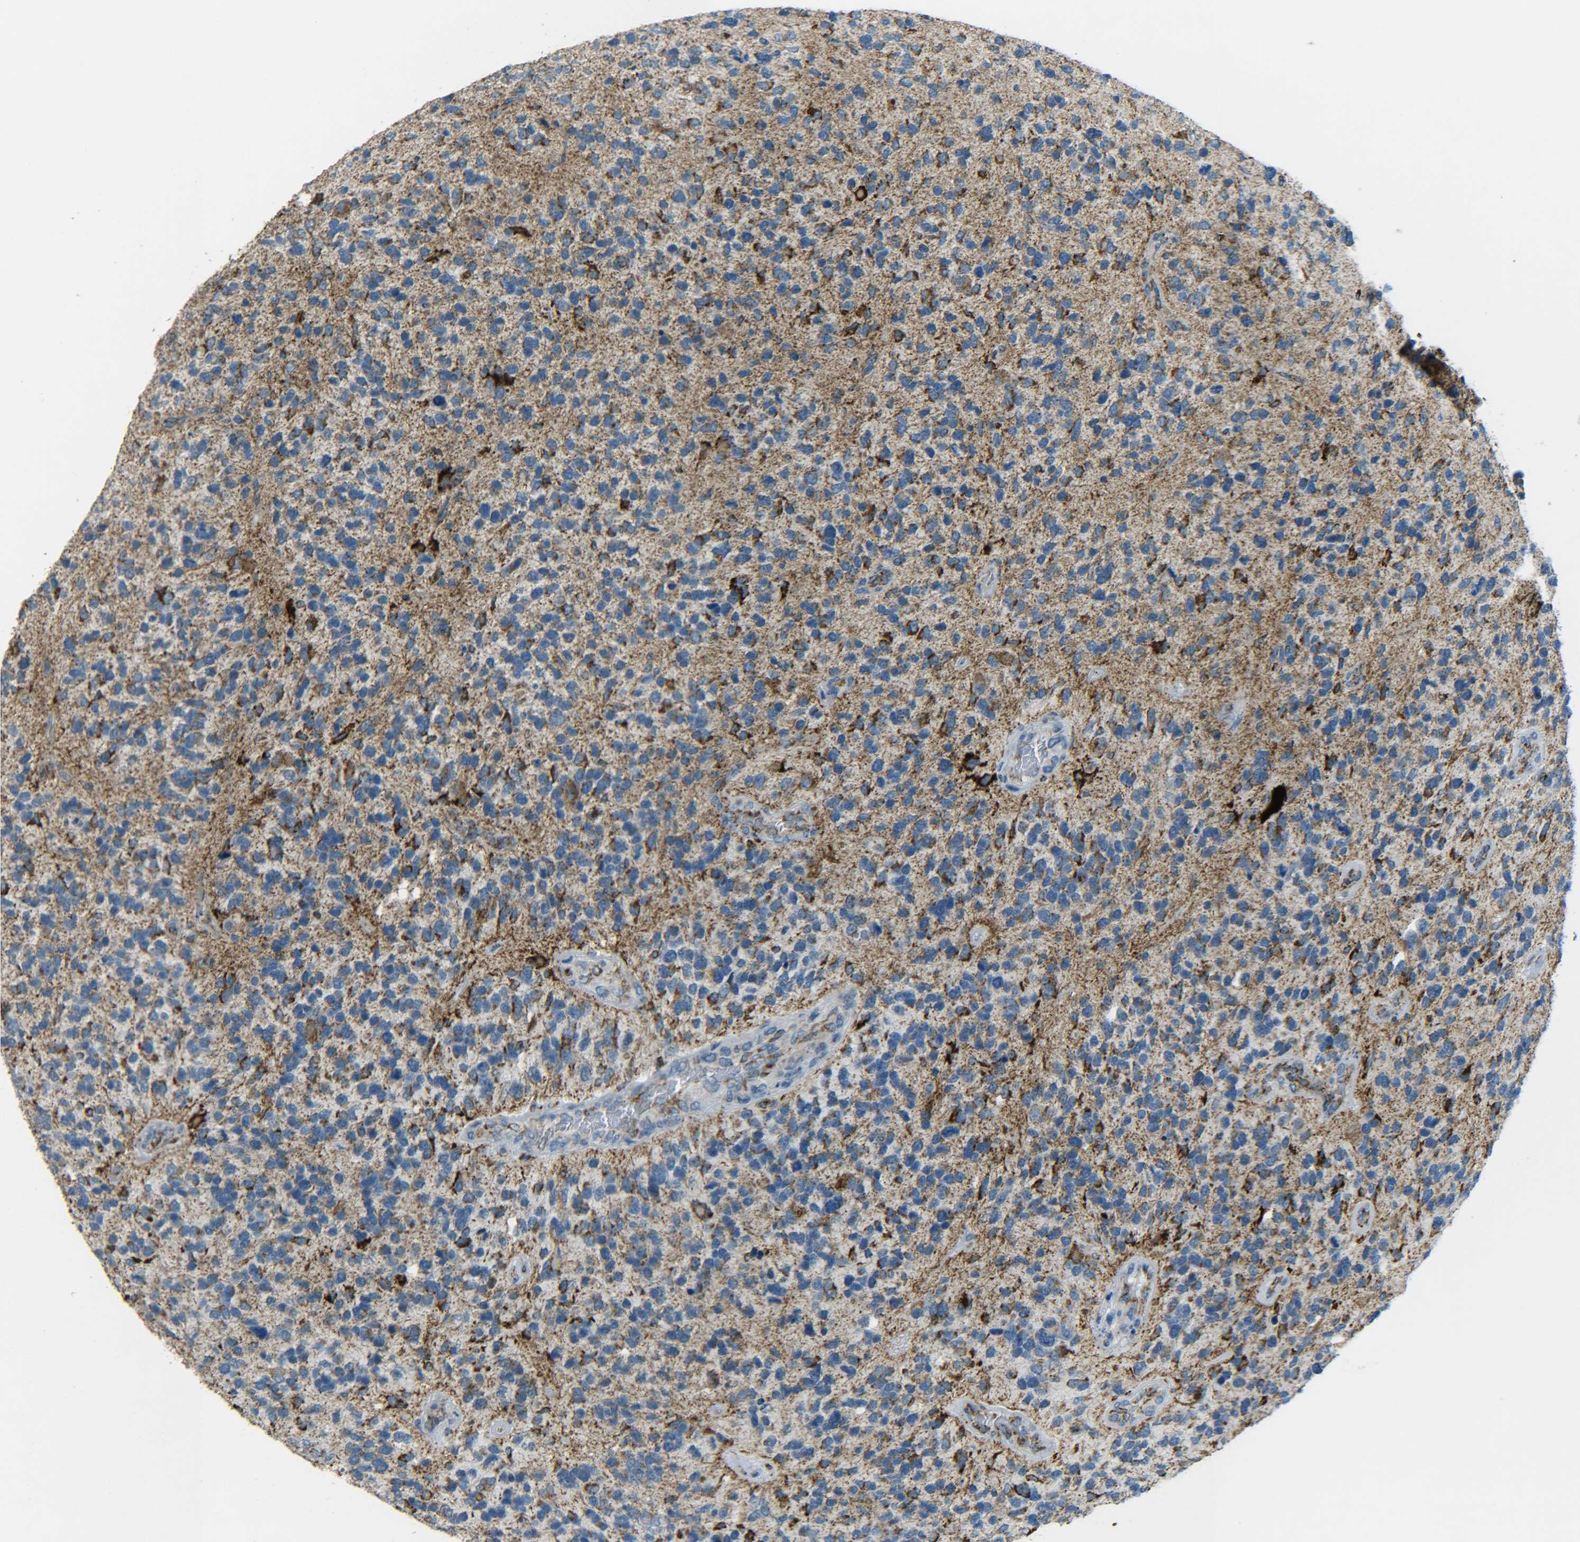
{"staining": {"intensity": "moderate", "quantity": ">75%", "location": "cytoplasmic/membranous"}, "tissue": "glioma", "cell_type": "Tumor cells", "image_type": "cancer", "snomed": [{"axis": "morphology", "description": "Glioma, malignant, High grade"}, {"axis": "topography", "description": "Brain"}], "caption": "Immunohistochemical staining of human malignant glioma (high-grade) shows moderate cytoplasmic/membranous protein positivity in about >75% of tumor cells.", "gene": "CYB5R1", "patient": {"sex": "female", "age": 58}}